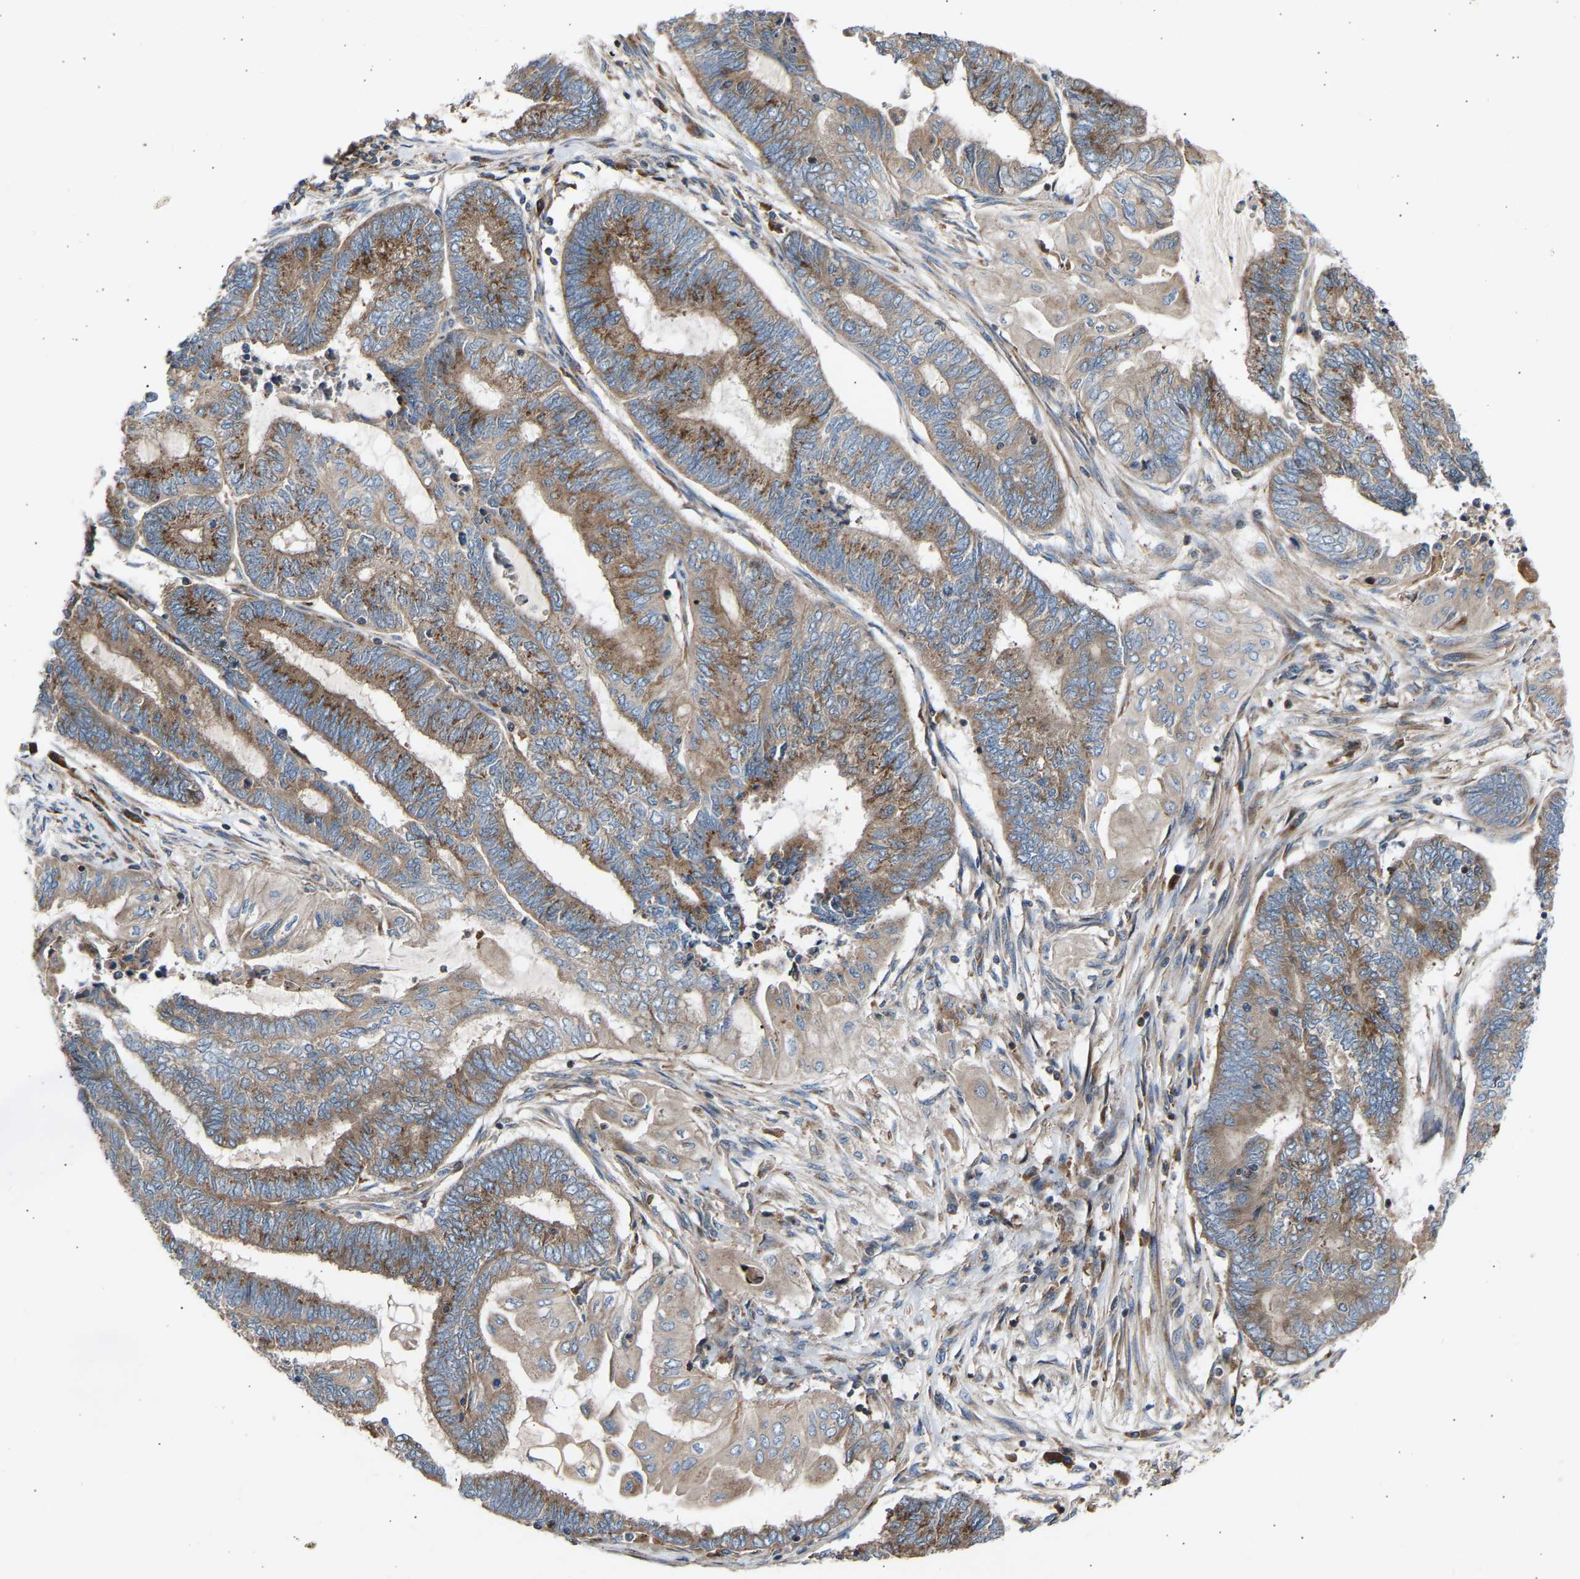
{"staining": {"intensity": "moderate", "quantity": ">75%", "location": "cytoplasmic/membranous"}, "tissue": "endometrial cancer", "cell_type": "Tumor cells", "image_type": "cancer", "snomed": [{"axis": "morphology", "description": "Adenocarcinoma, NOS"}, {"axis": "topography", "description": "Uterus"}, {"axis": "topography", "description": "Endometrium"}], "caption": "Tumor cells exhibit medium levels of moderate cytoplasmic/membranous expression in about >75% of cells in endometrial cancer.", "gene": "GCN1", "patient": {"sex": "female", "age": 70}}